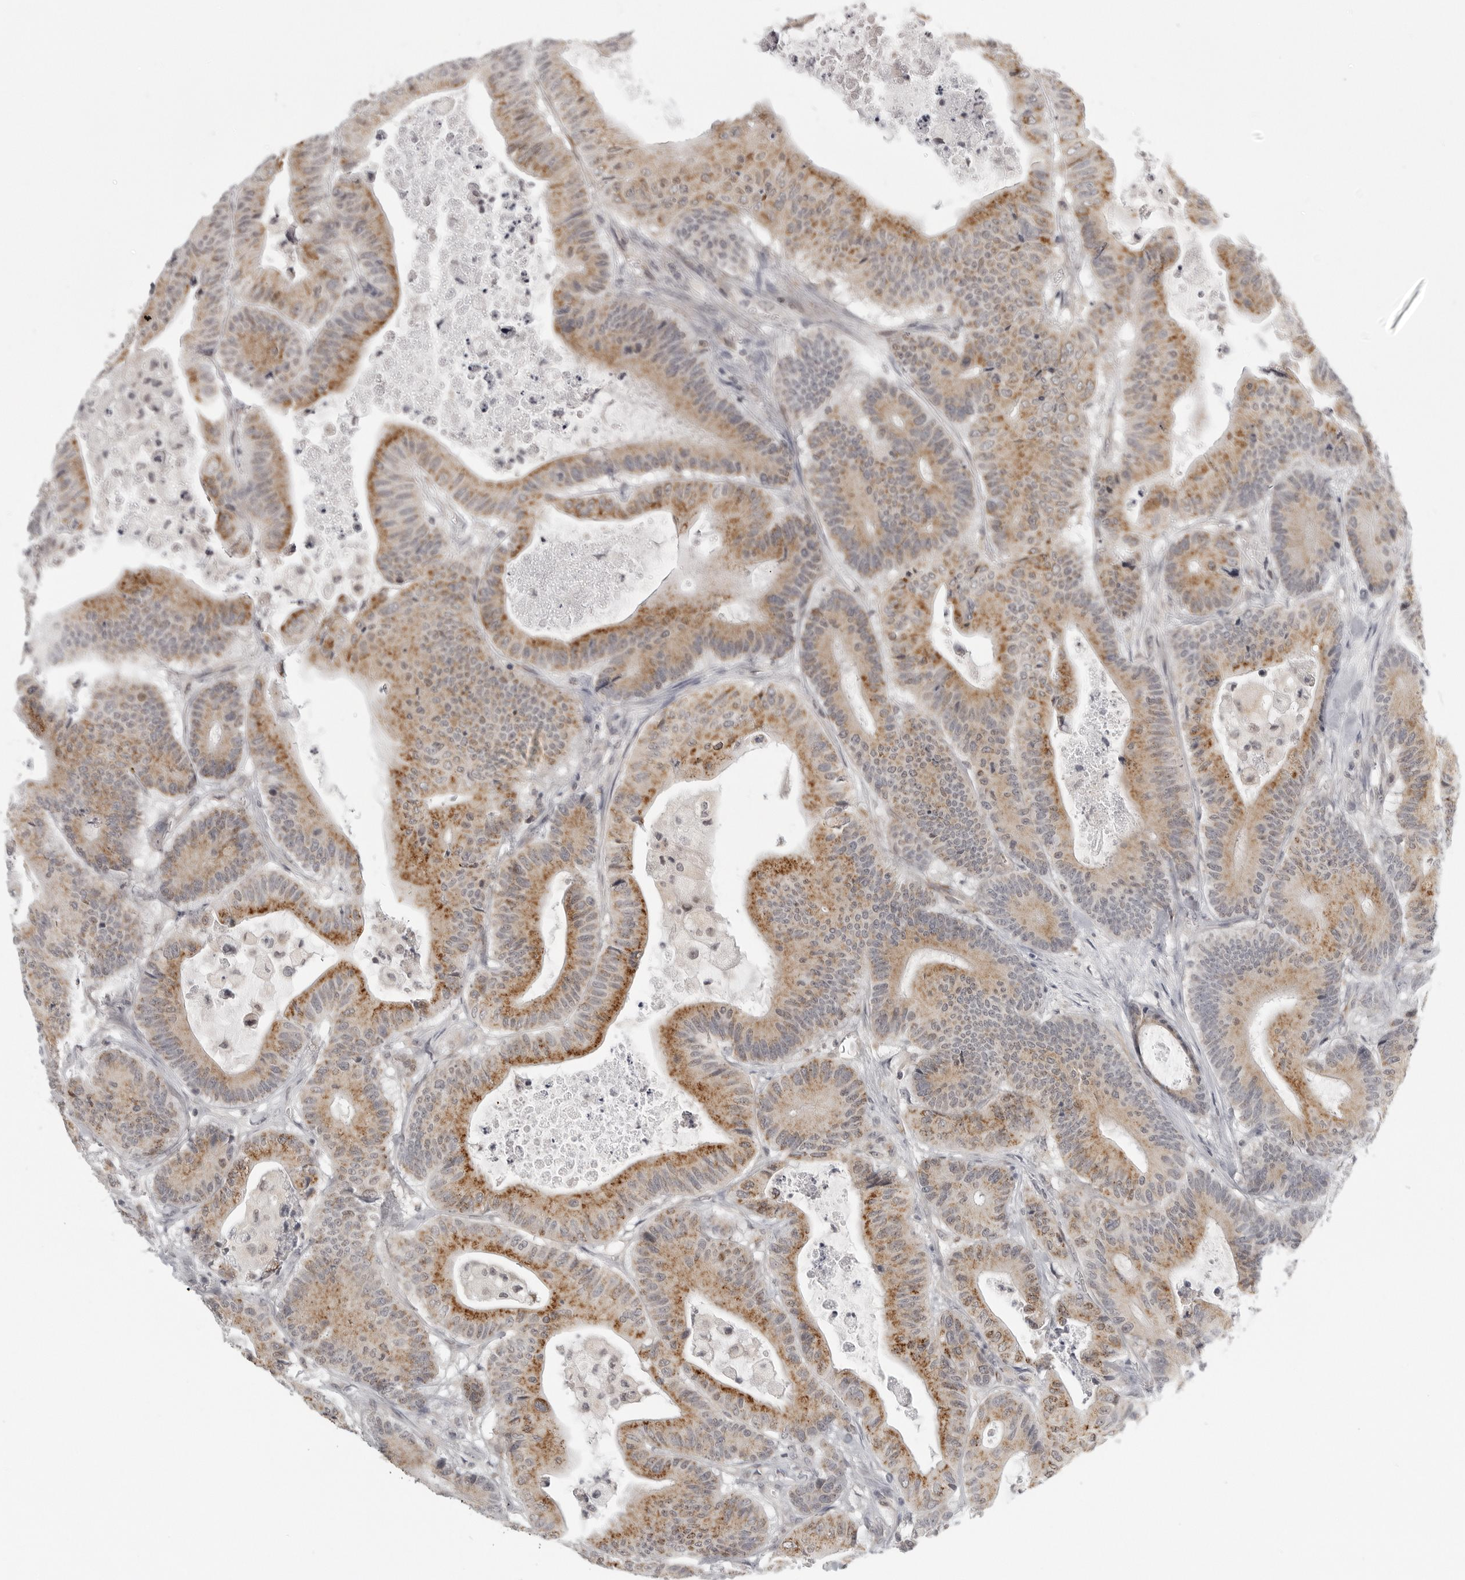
{"staining": {"intensity": "moderate", "quantity": ">75%", "location": "cytoplasmic/membranous"}, "tissue": "colorectal cancer", "cell_type": "Tumor cells", "image_type": "cancer", "snomed": [{"axis": "morphology", "description": "Adenocarcinoma, NOS"}, {"axis": "topography", "description": "Colon"}], "caption": "Protein expression analysis of human adenocarcinoma (colorectal) reveals moderate cytoplasmic/membranous staining in about >75% of tumor cells.", "gene": "TUT4", "patient": {"sex": "female", "age": 84}}